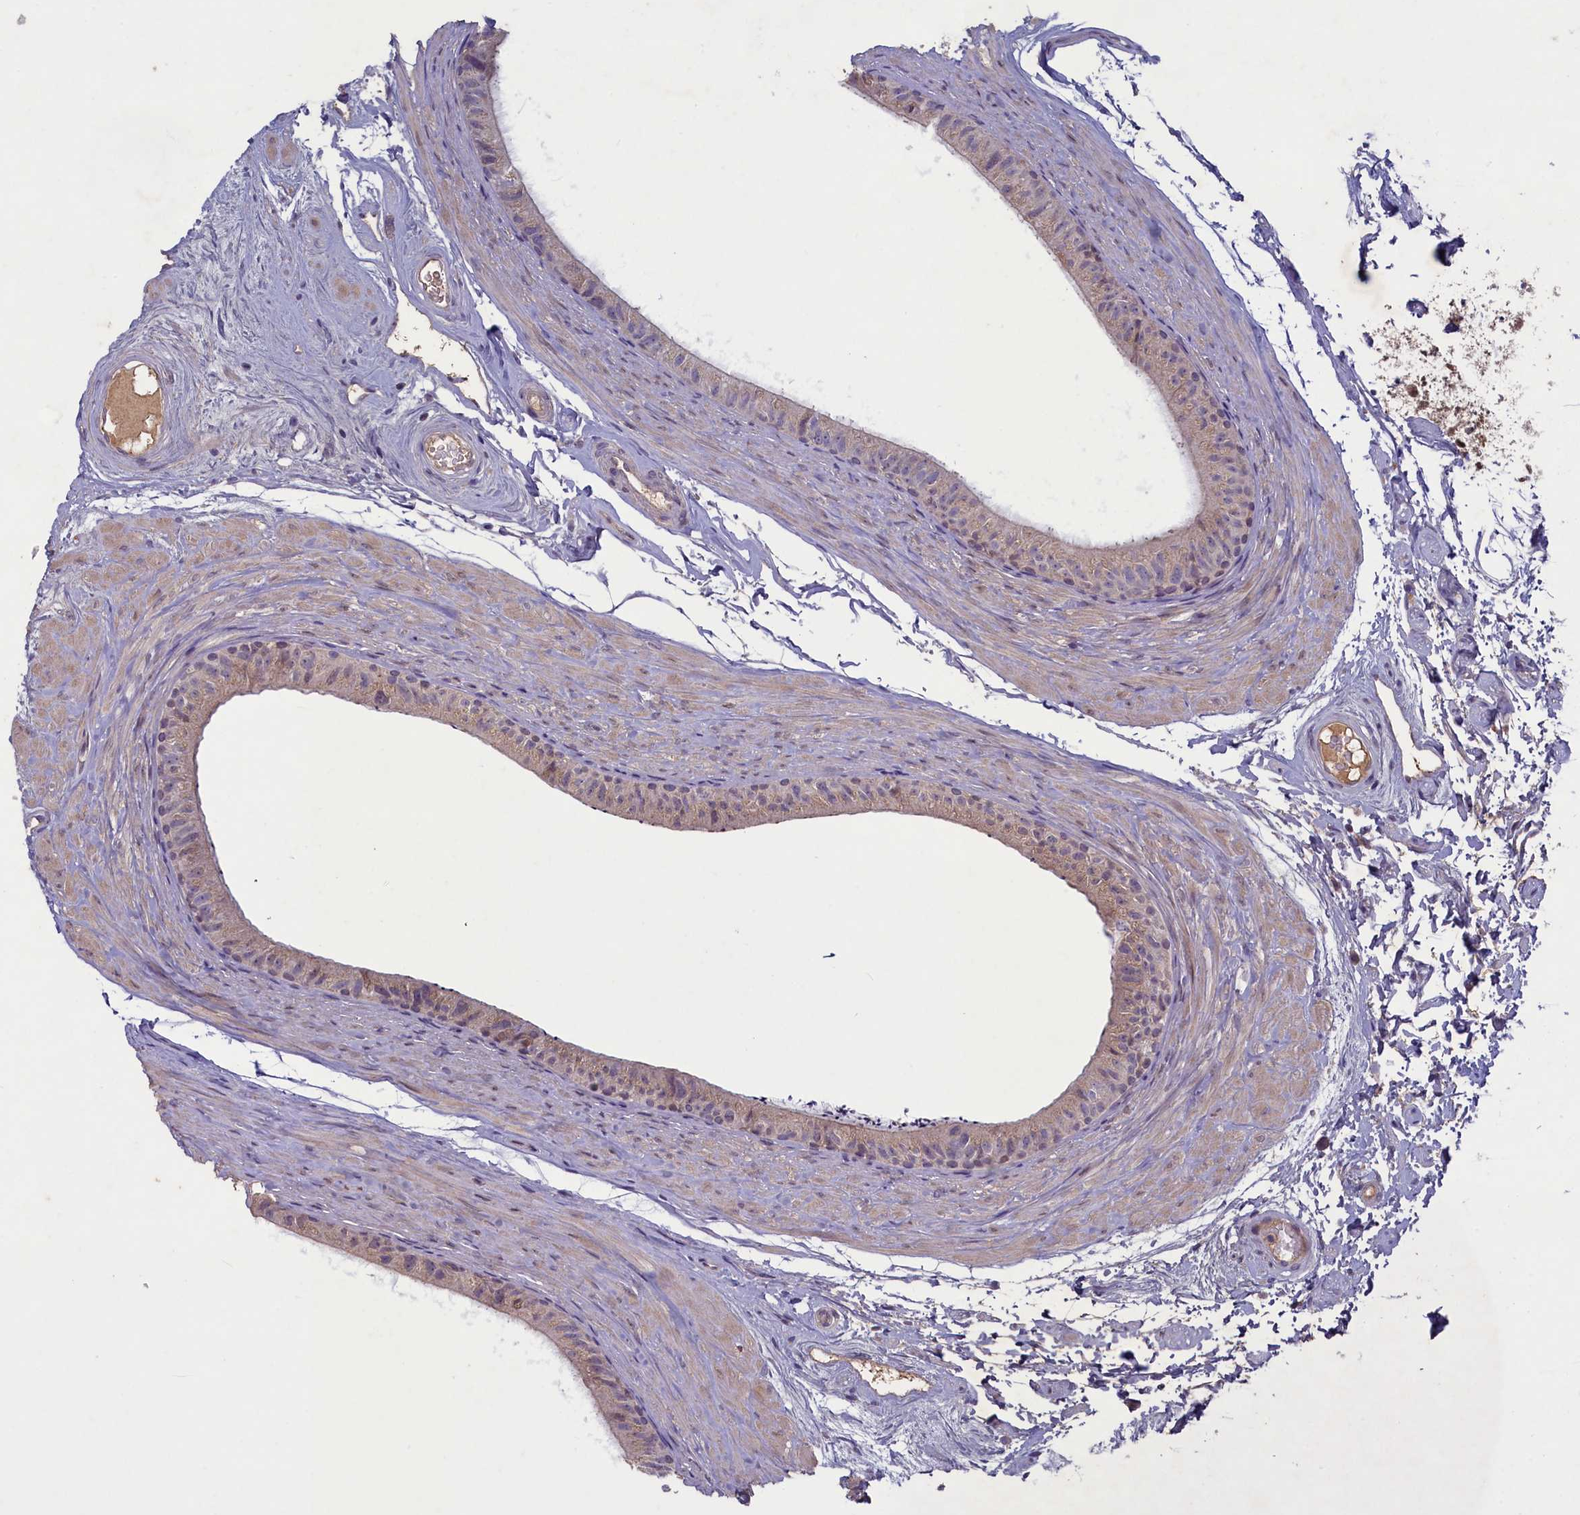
{"staining": {"intensity": "moderate", "quantity": "<25%", "location": "cytoplasmic/membranous"}, "tissue": "epididymis", "cell_type": "Glandular cells", "image_type": "normal", "snomed": [{"axis": "morphology", "description": "Normal tissue, NOS"}, {"axis": "topography", "description": "Epididymis"}], "caption": "The immunohistochemical stain highlights moderate cytoplasmic/membranous expression in glandular cells of unremarkable epididymis. (DAB IHC, brown staining for protein, blue staining for nuclei).", "gene": "ATF7IP2", "patient": {"sex": "male", "age": 45}}